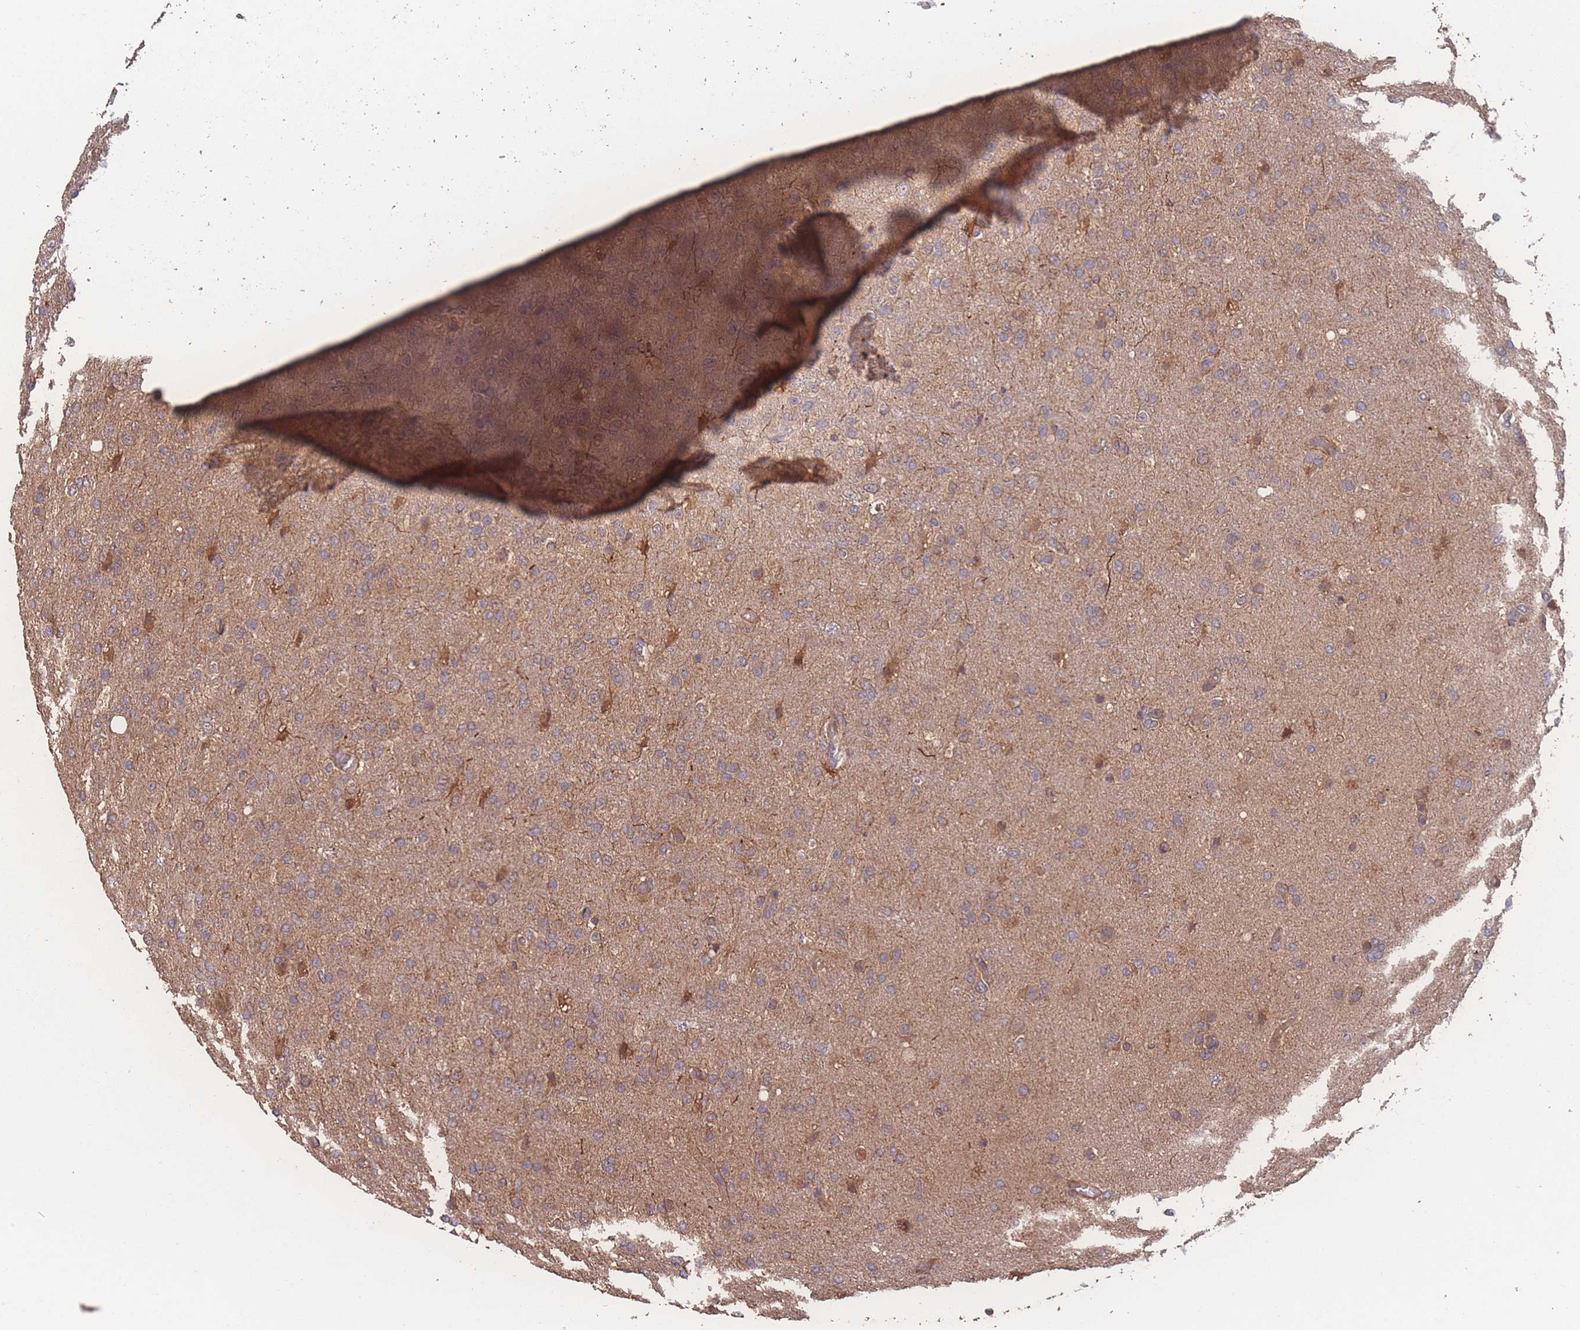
{"staining": {"intensity": "weak", "quantity": "25%-75%", "location": "cytoplasmic/membranous"}, "tissue": "glioma", "cell_type": "Tumor cells", "image_type": "cancer", "snomed": [{"axis": "morphology", "description": "Glioma, malignant, High grade"}, {"axis": "topography", "description": "Brain"}], "caption": "Immunohistochemical staining of human malignant glioma (high-grade) shows low levels of weak cytoplasmic/membranous protein positivity in approximately 25%-75% of tumor cells.", "gene": "ATXN10", "patient": {"sex": "female", "age": 74}}